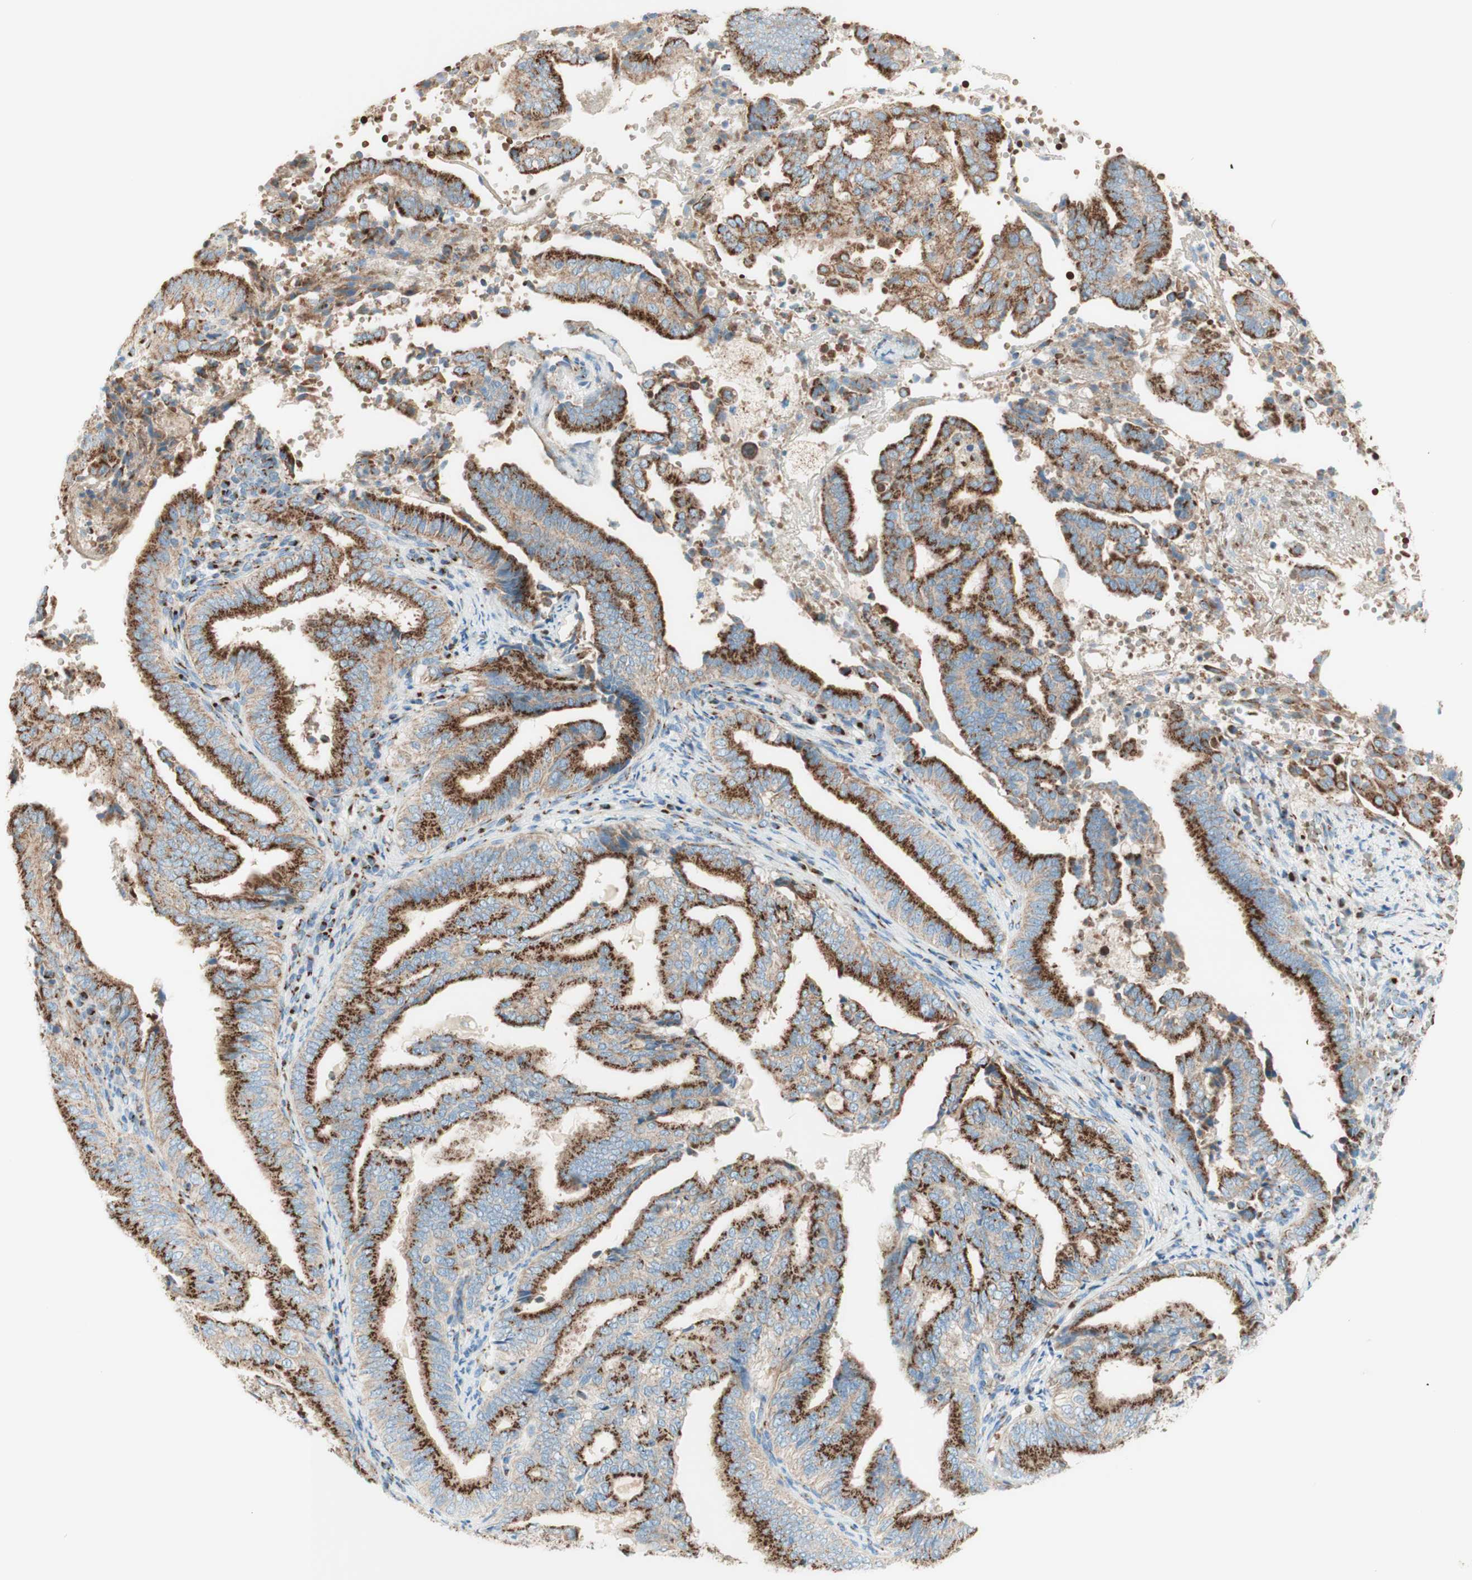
{"staining": {"intensity": "strong", "quantity": ">75%", "location": "cytoplasmic/membranous"}, "tissue": "endometrial cancer", "cell_type": "Tumor cells", "image_type": "cancer", "snomed": [{"axis": "morphology", "description": "Adenocarcinoma, NOS"}, {"axis": "topography", "description": "Endometrium"}], "caption": "Strong cytoplasmic/membranous expression for a protein is seen in about >75% of tumor cells of endometrial cancer using immunohistochemistry (IHC).", "gene": "GOLGB1", "patient": {"sex": "female", "age": 58}}